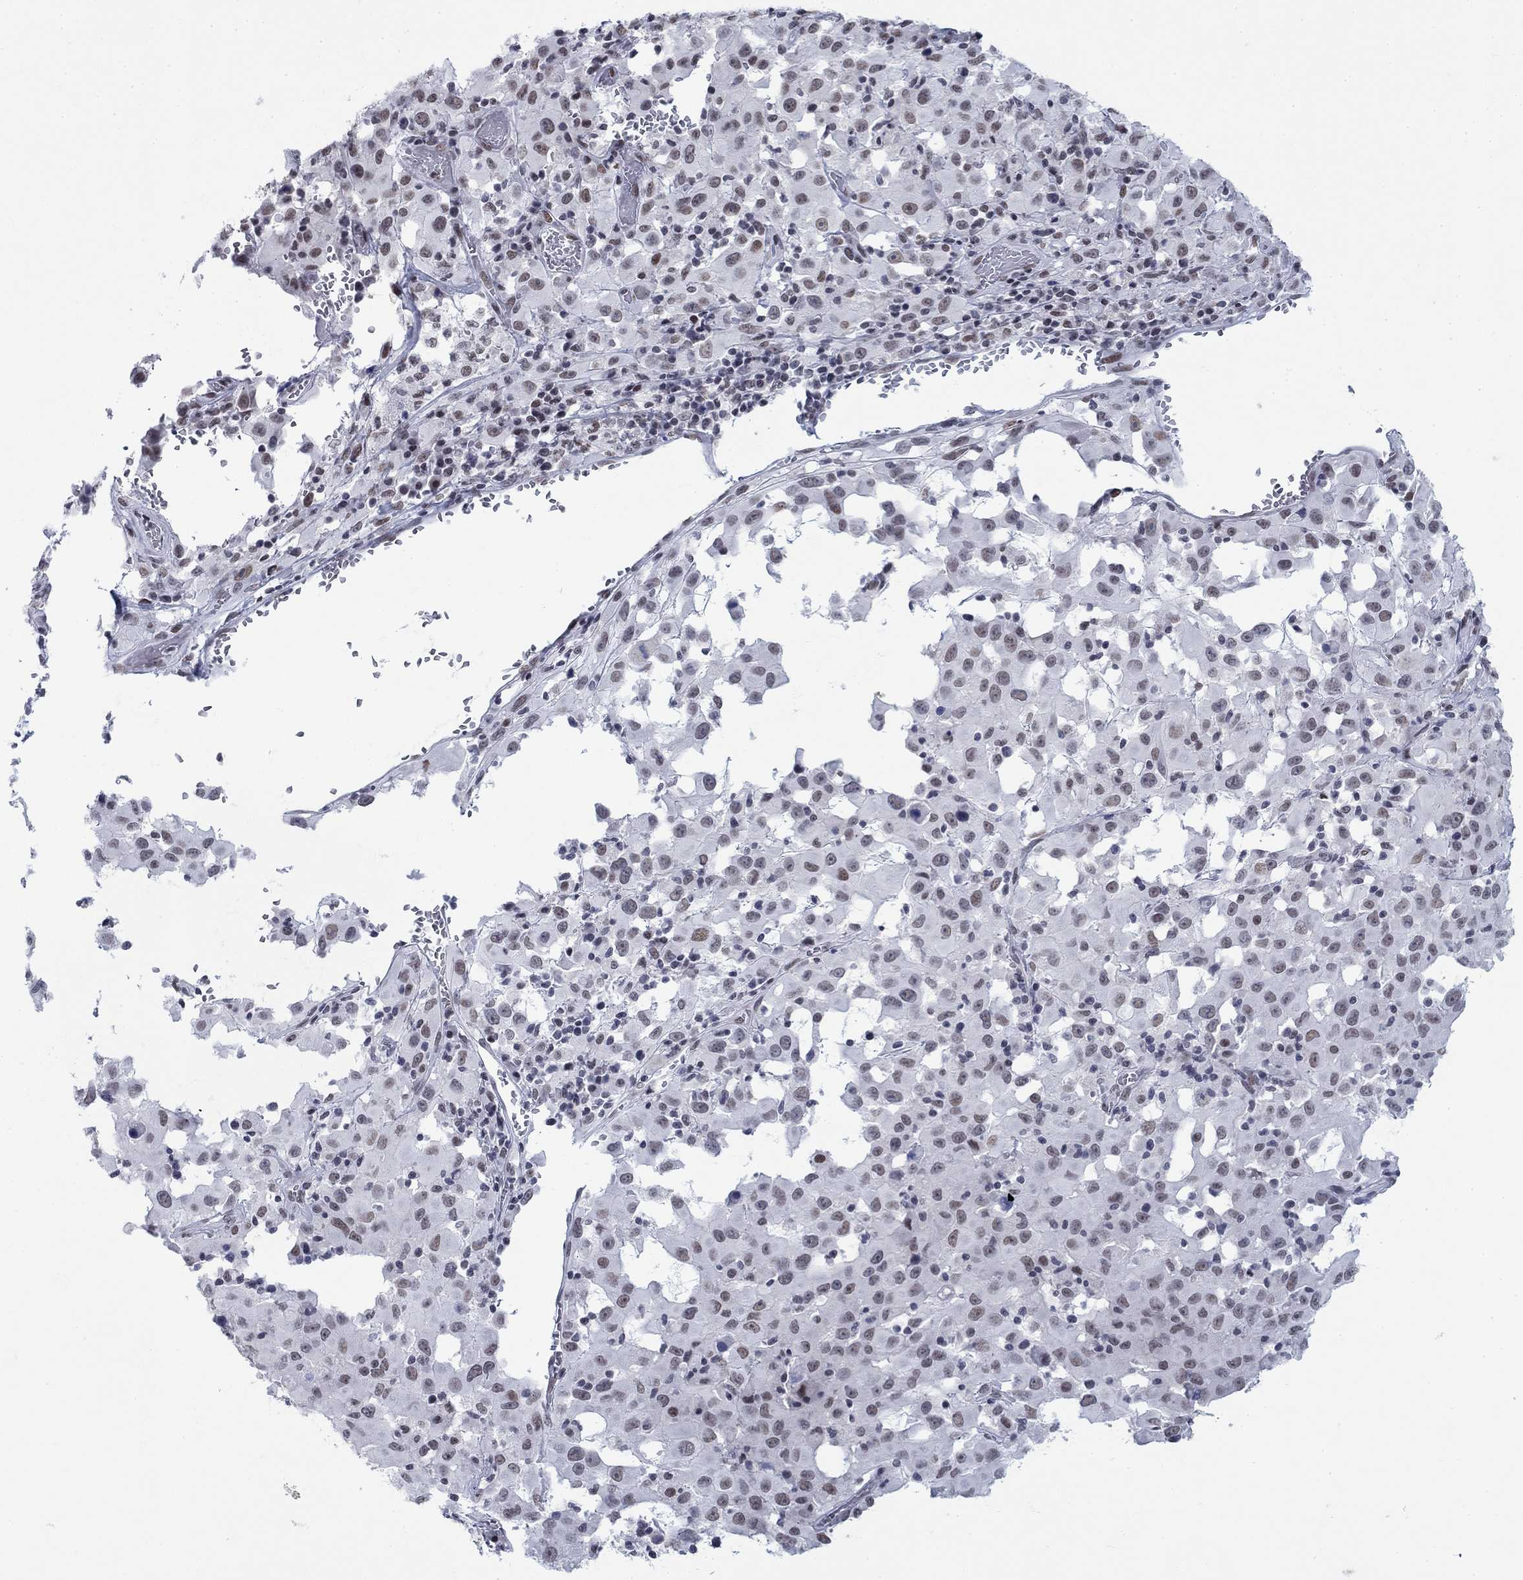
{"staining": {"intensity": "moderate", "quantity": "<25%", "location": "nuclear"}, "tissue": "melanoma", "cell_type": "Tumor cells", "image_type": "cancer", "snomed": [{"axis": "morphology", "description": "Malignant melanoma, Metastatic site"}, {"axis": "topography", "description": "Lymph node"}], "caption": "Protein staining demonstrates moderate nuclear expression in approximately <25% of tumor cells in melanoma.", "gene": "NPAS3", "patient": {"sex": "male", "age": 50}}